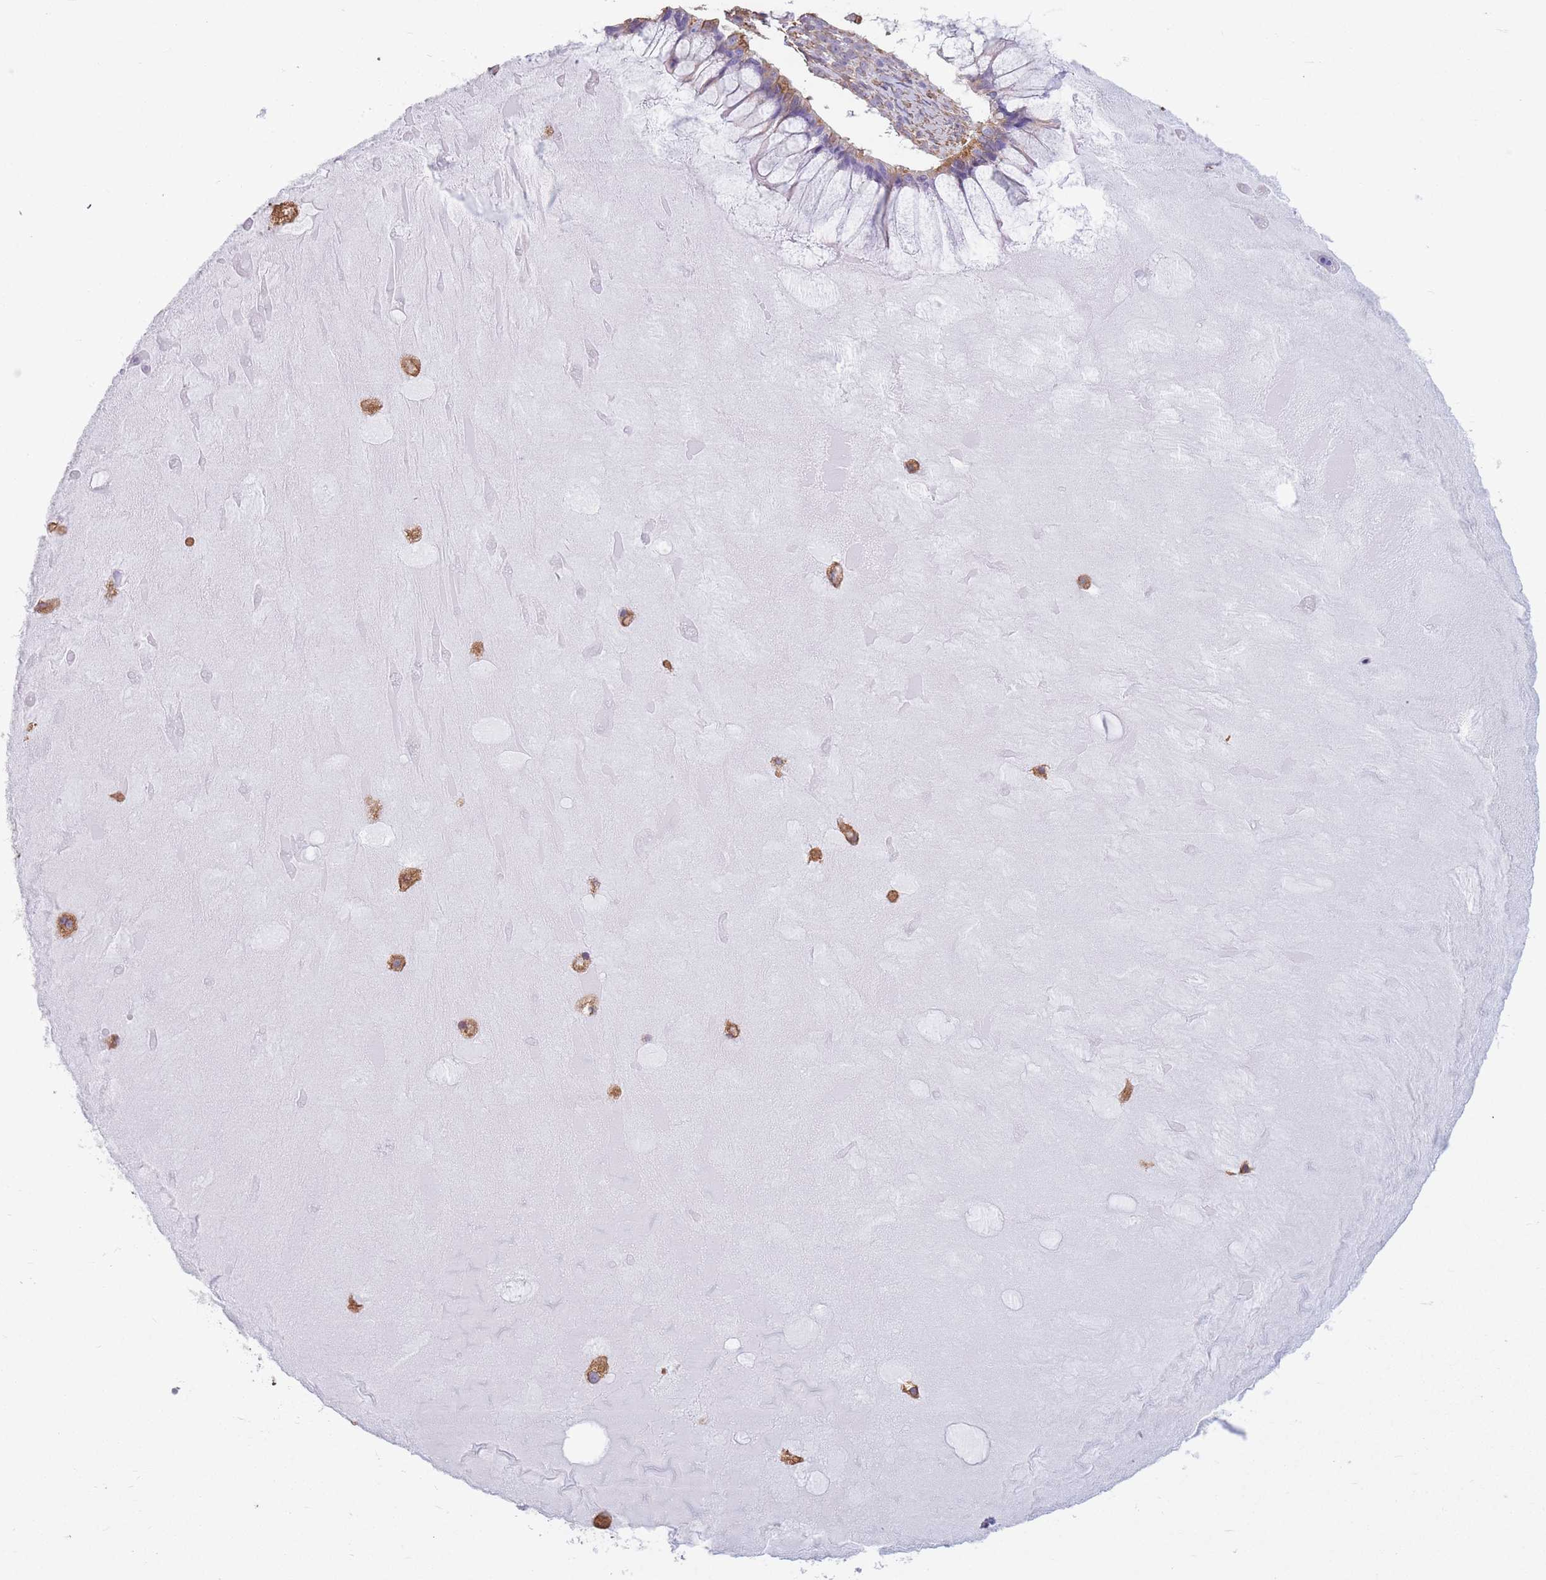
{"staining": {"intensity": "moderate", "quantity": "25%-75%", "location": "cytoplasmic/membranous"}, "tissue": "ovarian cancer", "cell_type": "Tumor cells", "image_type": "cancer", "snomed": [{"axis": "morphology", "description": "Cystadenocarcinoma, mucinous, NOS"}, {"axis": "topography", "description": "Ovary"}], "caption": "Ovarian cancer was stained to show a protein in brown. There is medium levels of moderate cytoplasmic/membranous expression in approximately 25%-75% of tumor cells.", "gene": "ADD1", "patient": {"sex": "female", "age": 61}}